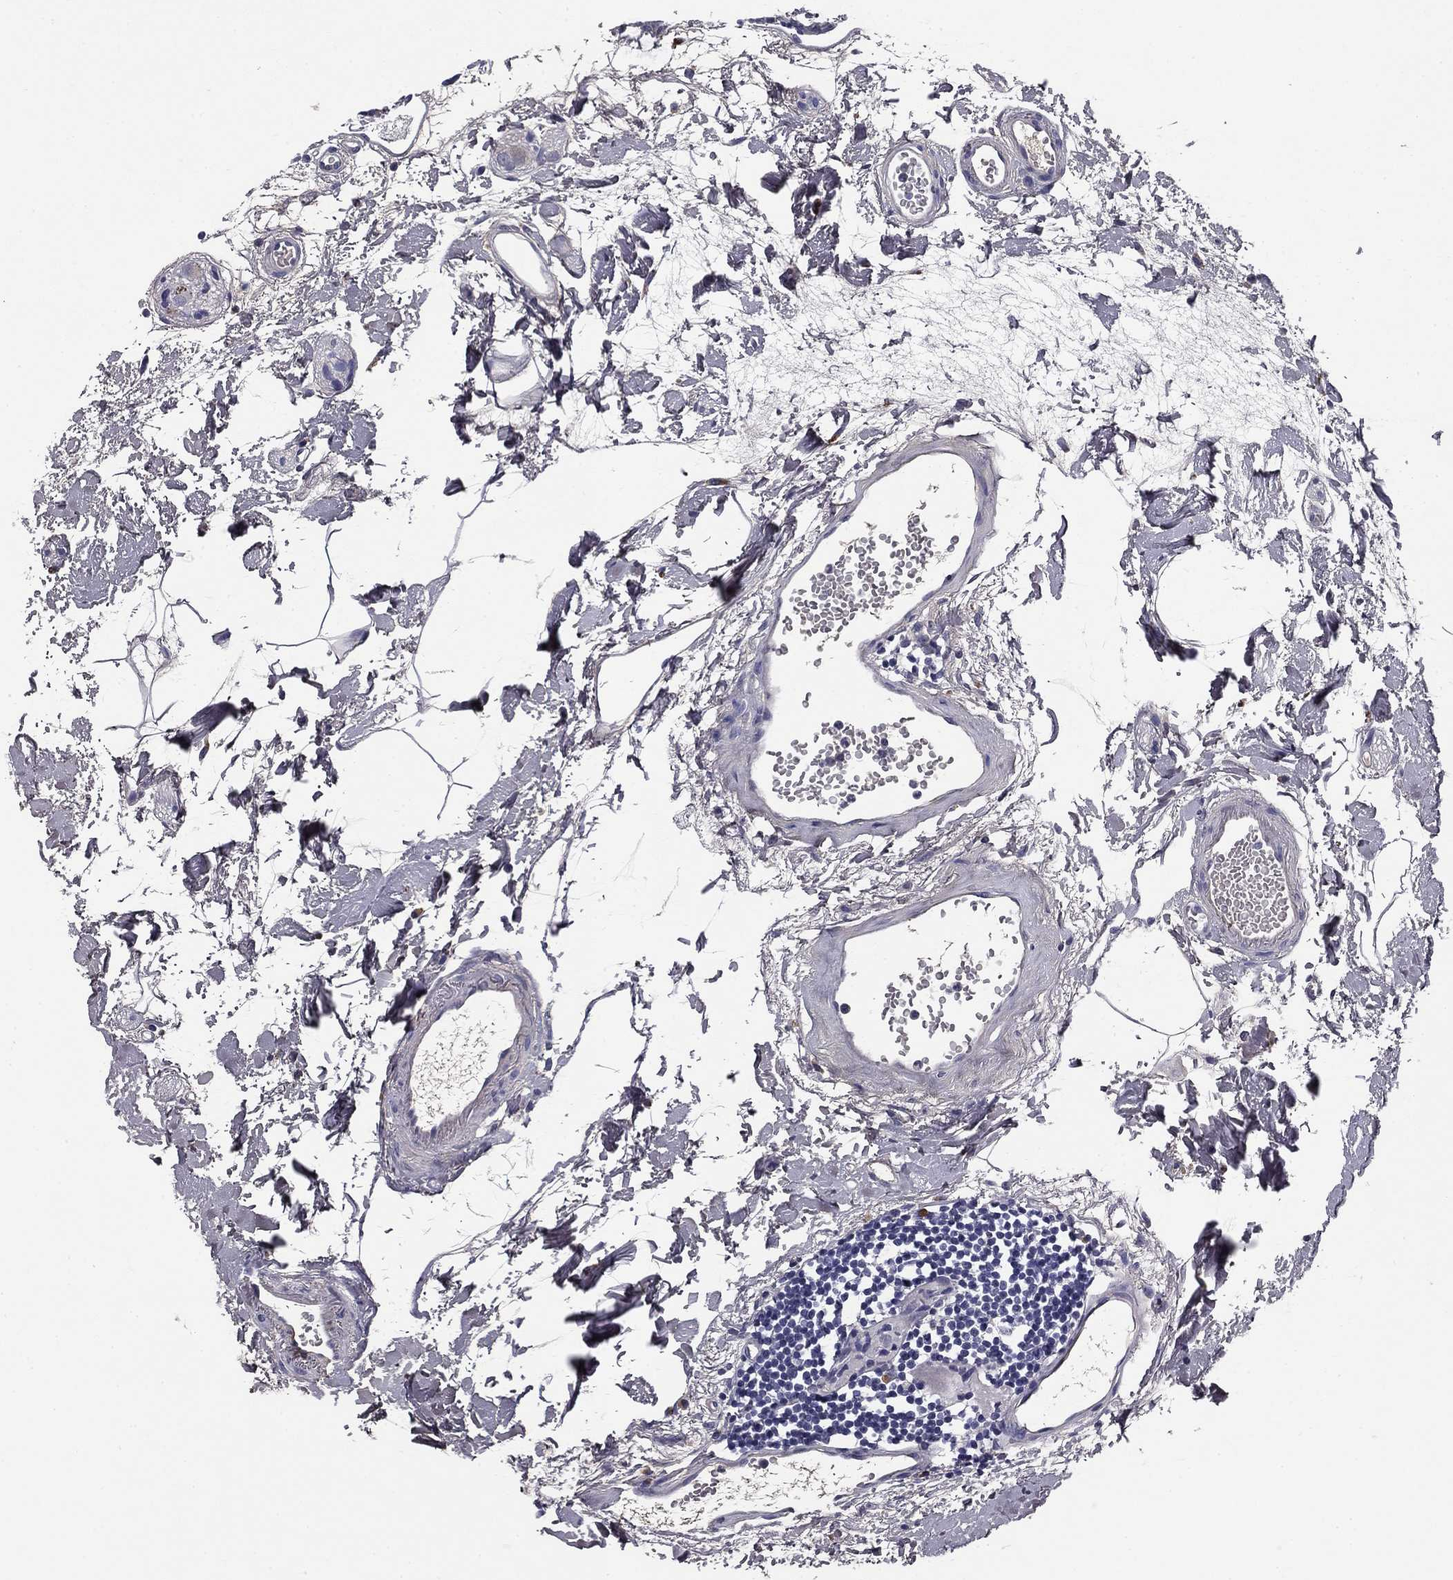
{"staining": {"intensity": "negative", "quantity": "none", "location": "none"}, "tissue": "colon", "cell_type": "Endothelial cells", "image_type": "normal", "snomed": [{"axis": "morphology", "description": "Normal tissue, NOS"}, {"axis": "topography", "description": "Colon"}], "caption": "The photomicrograph shows no significant positivity in endothelial cells of colon.", "gene": "COL2A1", "patient": {"sex": "female", "age": 84}}